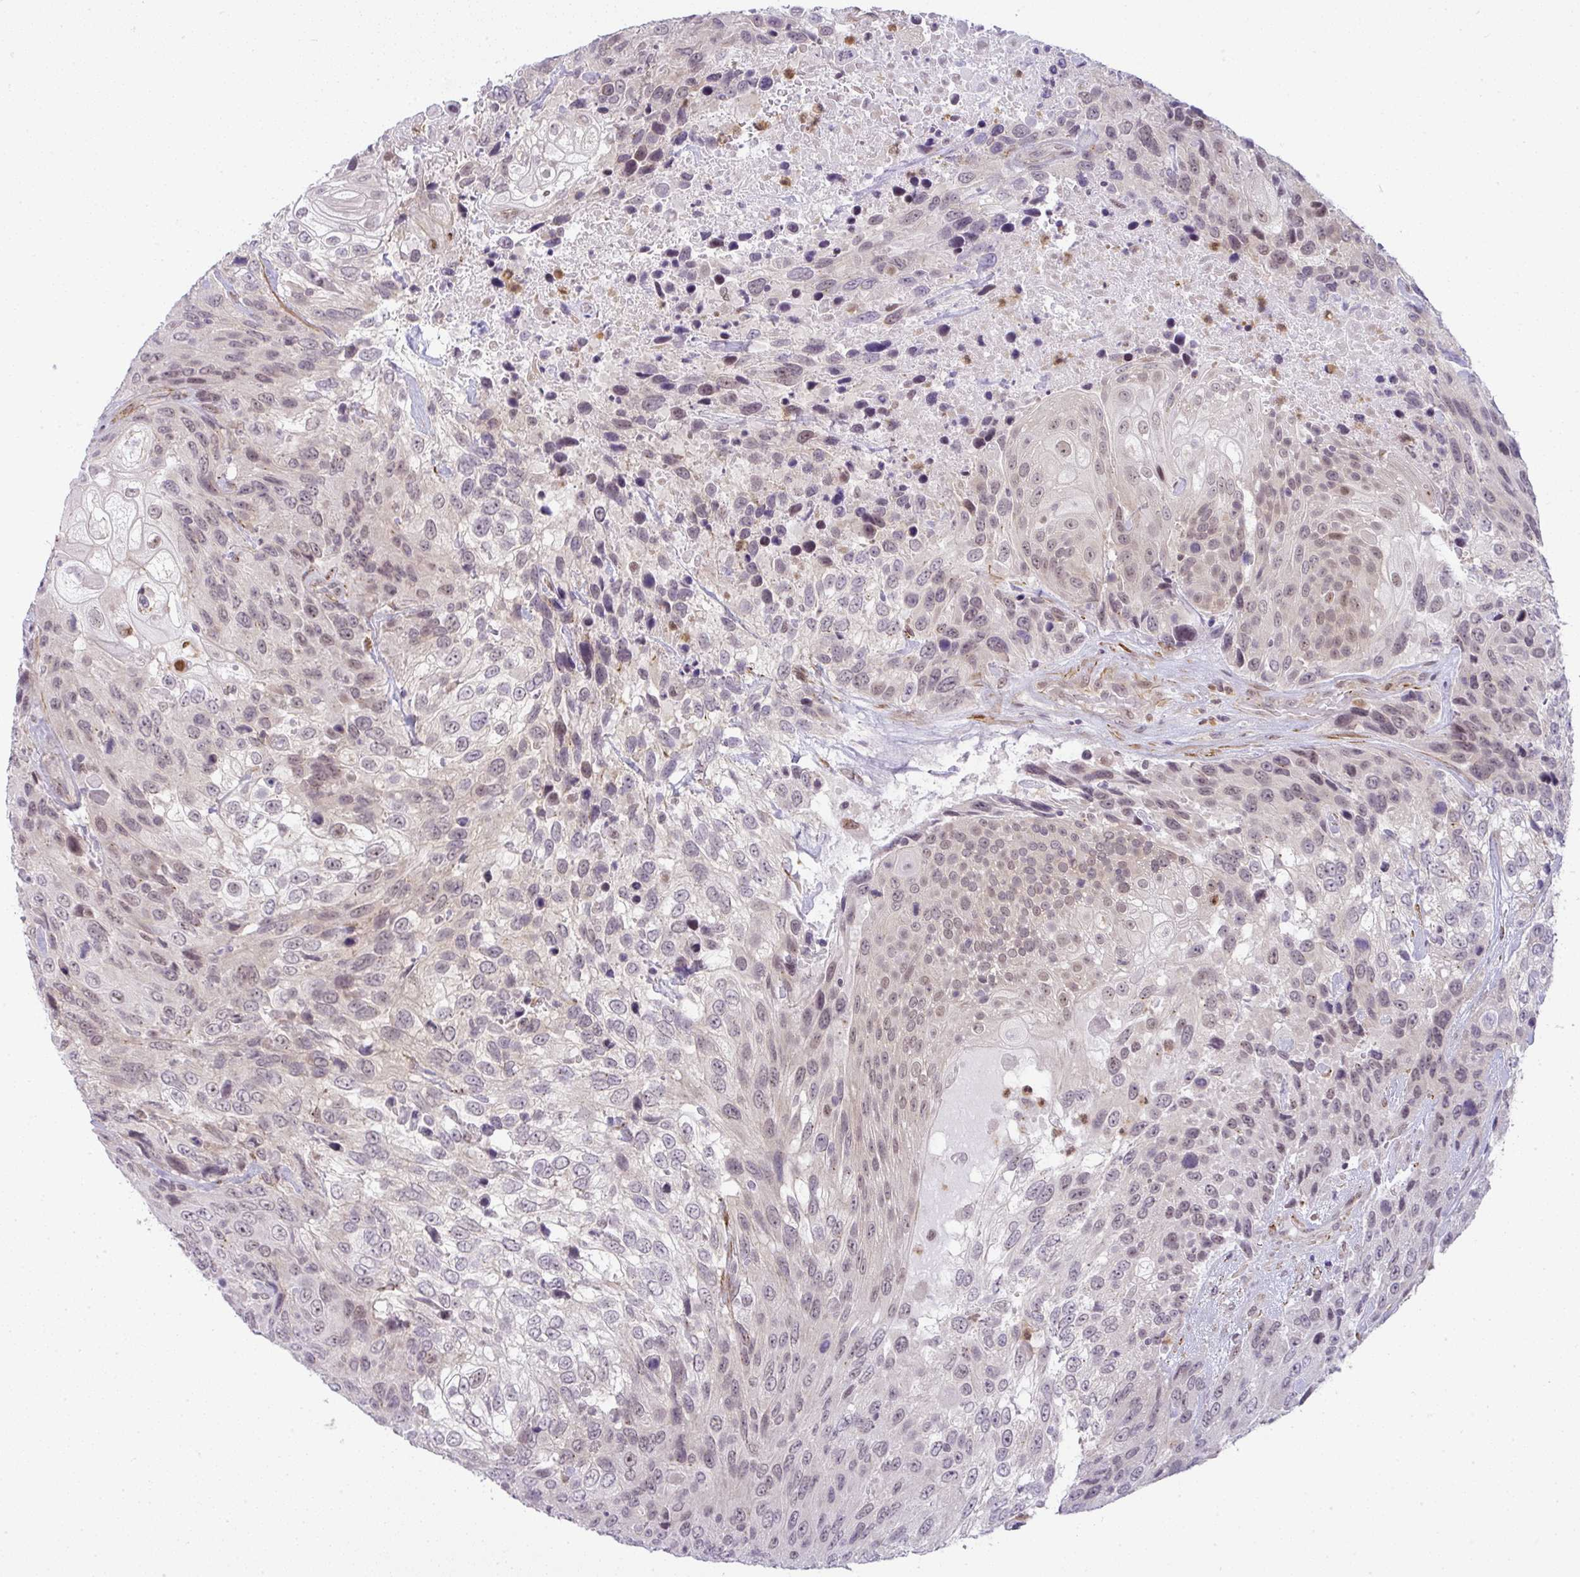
{"staining": {"intensity": "weak", "quantity": "<25%", "location": "nuclear"}, "tissue": "urothelial cancer", "cell_type": "Tumor cells", "image_type": "cancer", "snomed": [{"axis": "morphology", "description": "Urothelial carcinoma, High grade"}, {"axis": "topography", "description": "Urinary bladder"}], "caption": "This is an IHC photomicrograph of high-grade urothelial carcinoma. There is no positivity in tumor cells.", "gene": "DZIP1", "patient": {"sex": "female", "age": 70}}